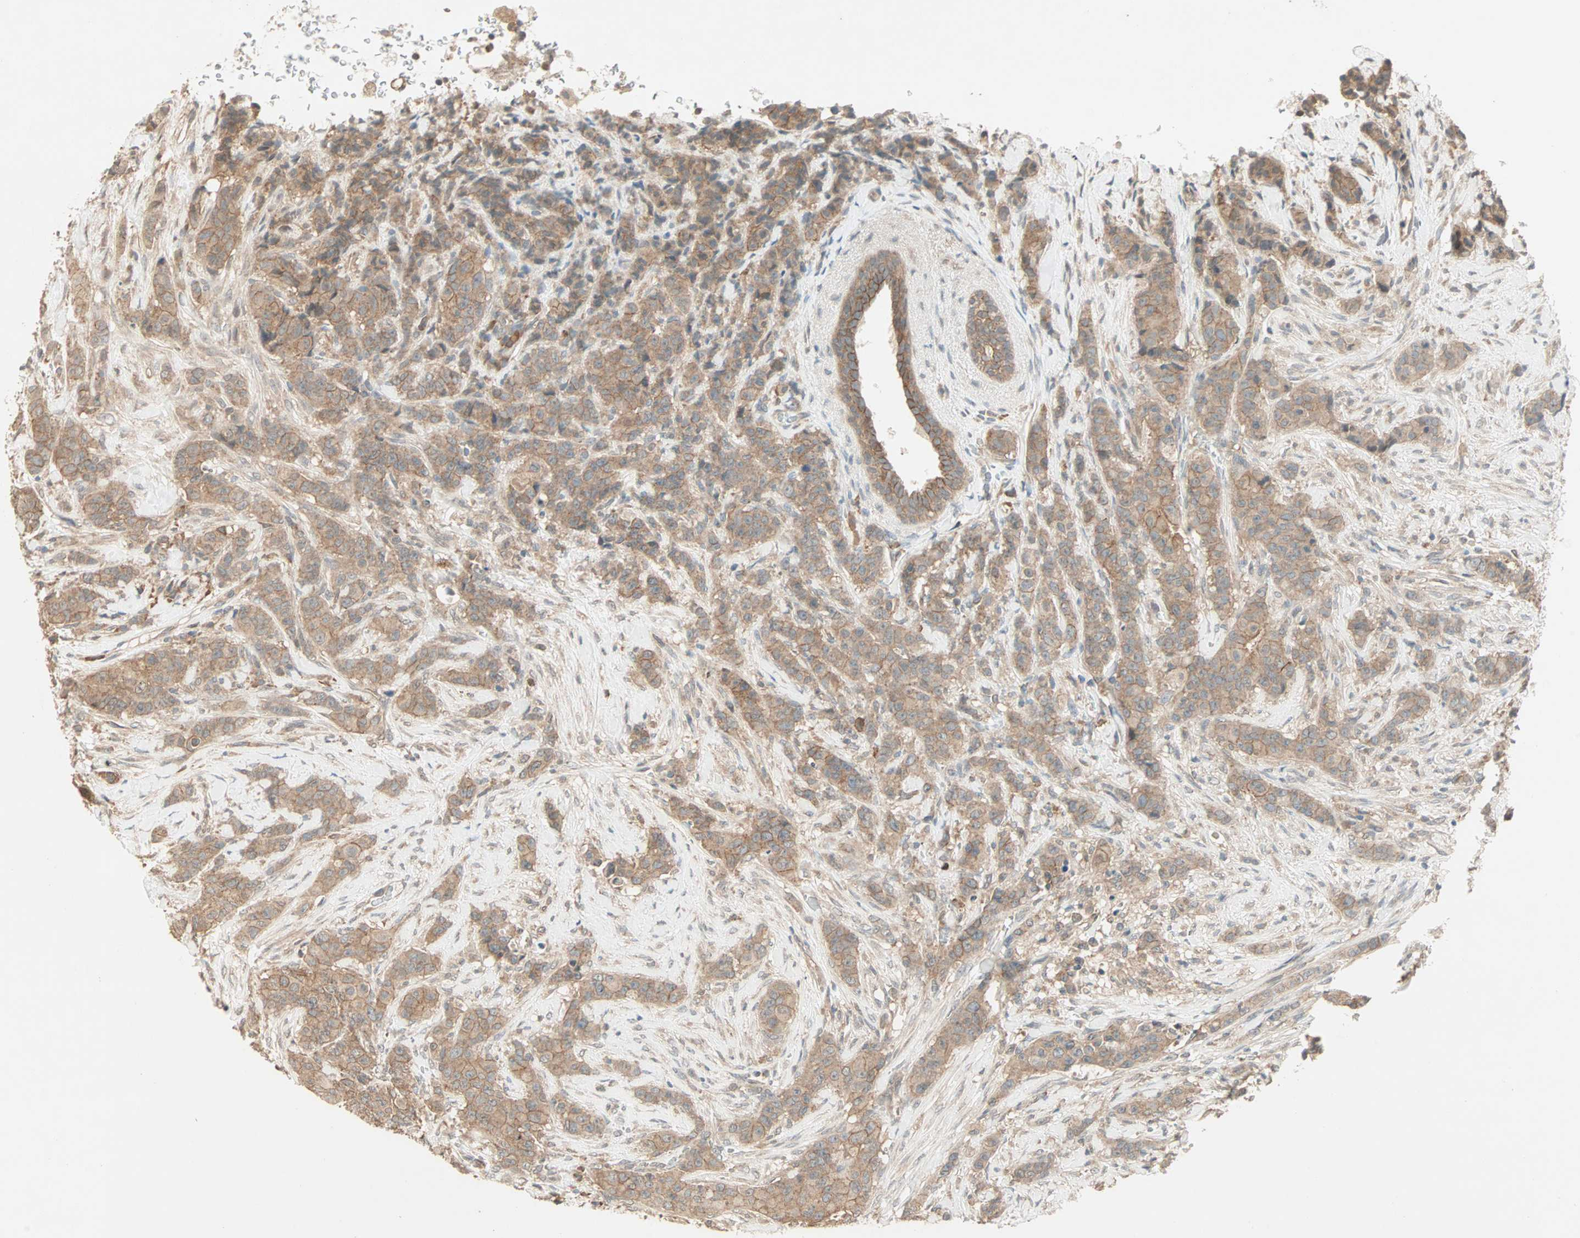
{"staining": {"intensity": "moderate", "quantity": ">75%", "location": "cytoplasmic/membranous"}, "tissue": "breast cancer", "cell_type": "Tumor cells", "image_type": "cancer", "snomed": [{"axis": "morphology", "description": "Duct carcinoma"}, {"axis": "topography", "description": "Breast"}], "caption": "Immunohistochemistry (IHC) of breast cancer (infiltrating ductal carcinoma) exhibits medium levels of moderate cytoplasmic/membranous staining in about >75% of tumor cells. (DAB IHC with brightfield microscopy, high magnification).", "gene": "TTF2", "patient": {"sex": "female", "age": 40}}